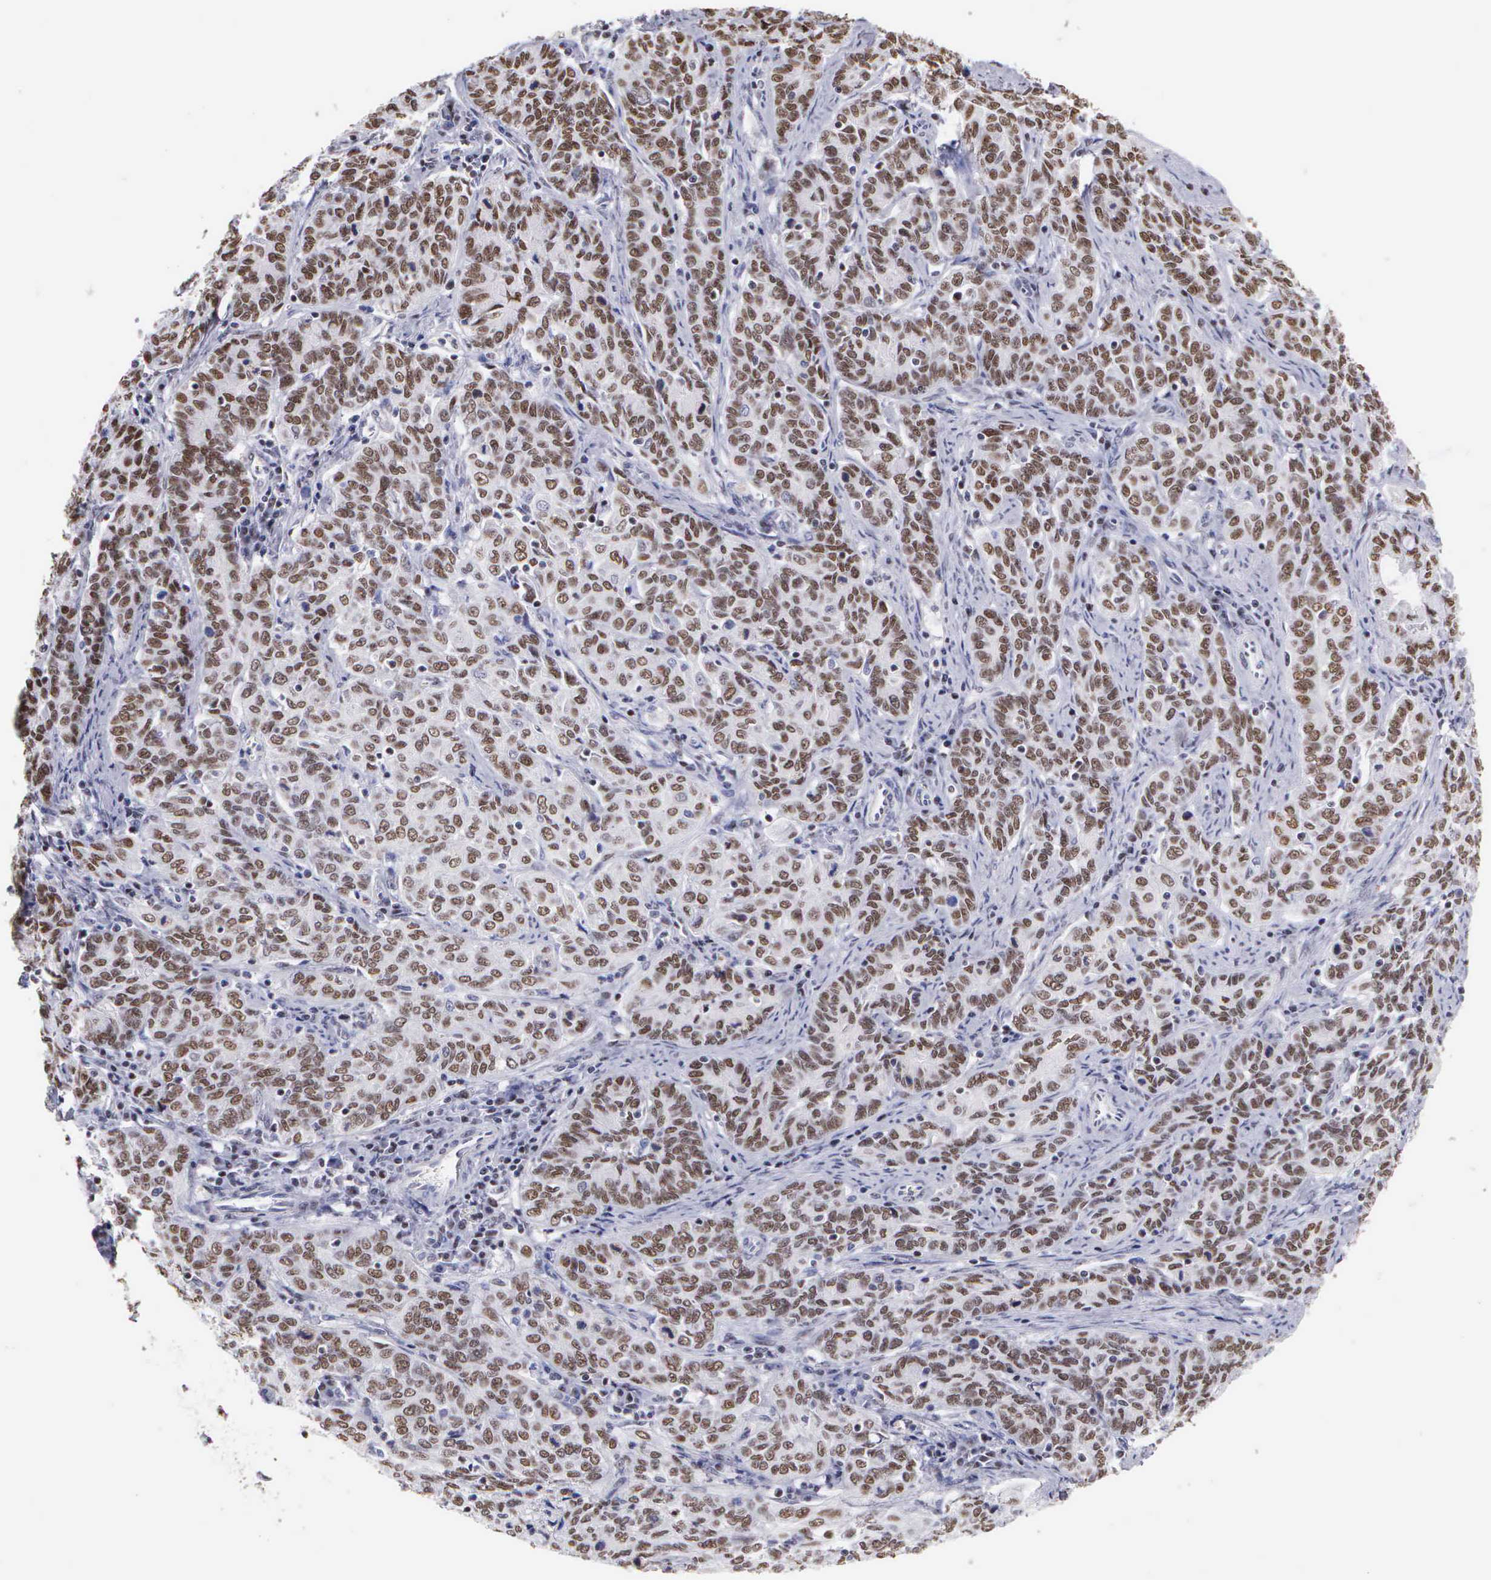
{"staining": {"intensity": "strong", "quantity": ">75%", "location": "nuclear"}, "tissue": "cervical cancer", "cell_type": "Tumor cells", "image_type": "cancer", "snomed": [{"axis": "morphology", "description": "Squamous cell carcinoma, NOS"}, {"axis": "topography", "description": "Cervix"}], "caption": "Human squamous cell carcinoma (cervical) stained with a protein marker displays strong staining in tumor cells.", "gene": "CSTF2", "patient": {"sex": "female", "age": 38}}